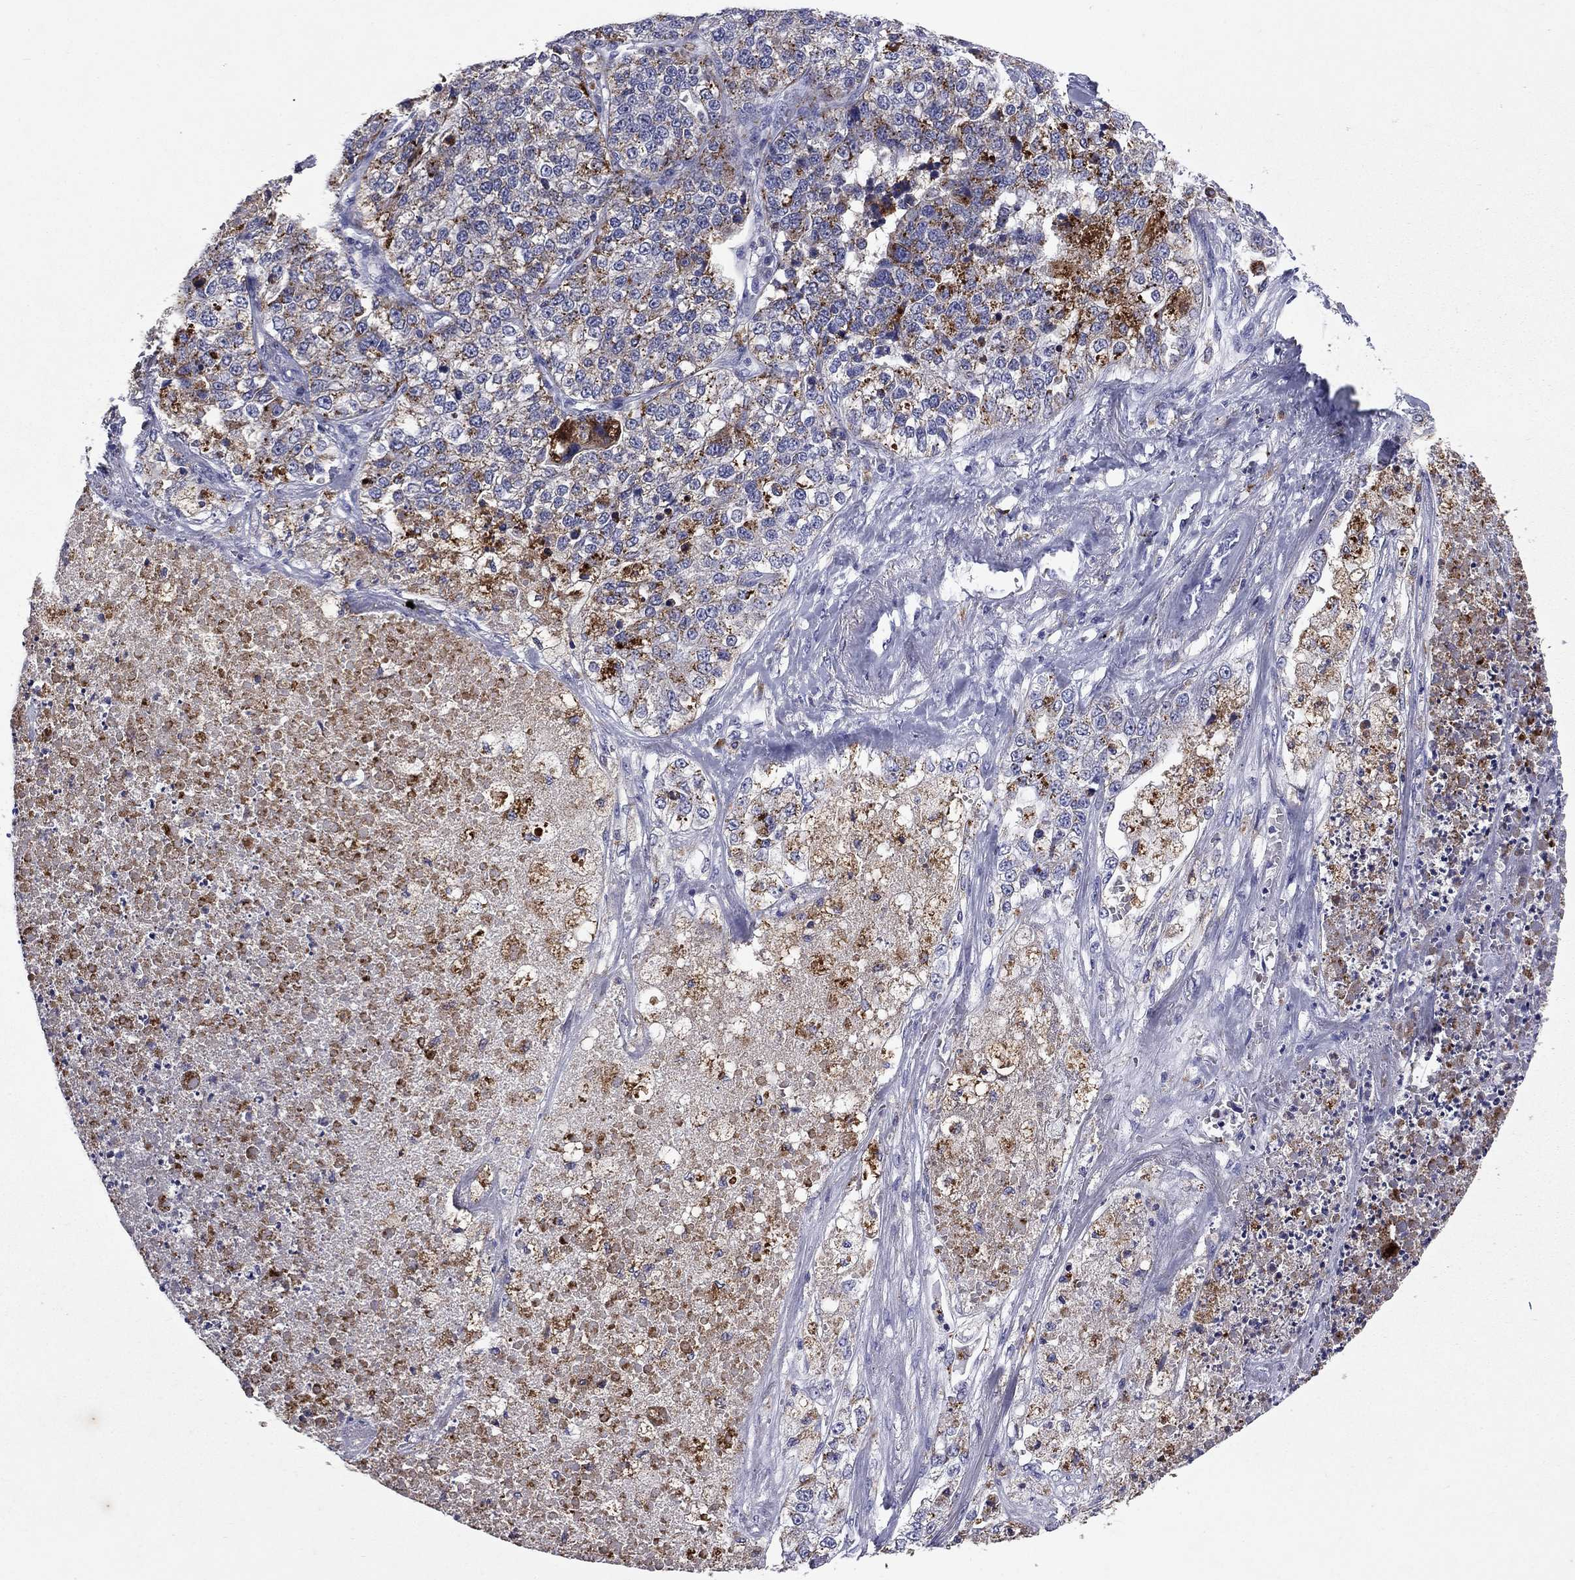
{"staining": {"intensity": "moderate", "quantity": "25%-75%", "location": "cytoplasmic/membranous"}, "tissue": "lung cancer", "cell_type": "Tumor cells", "image_type": "cancer", "snomed": [{"axis": "morphology", "description": "Adenocarcinoma, NOS"}, {"axis": "topography", "description": "Lung"}], "caption": "A histopathology image of adenocarcinoma (lung) stained for a protein demonstrates moderate cytoplasmic/membranous brown staining in tumor cells. (brown staining indicates protein expression, while blue staining denotes nuclei).", "gene": "MADCAM1", "patient": {"sex": "male", "age": 49}}